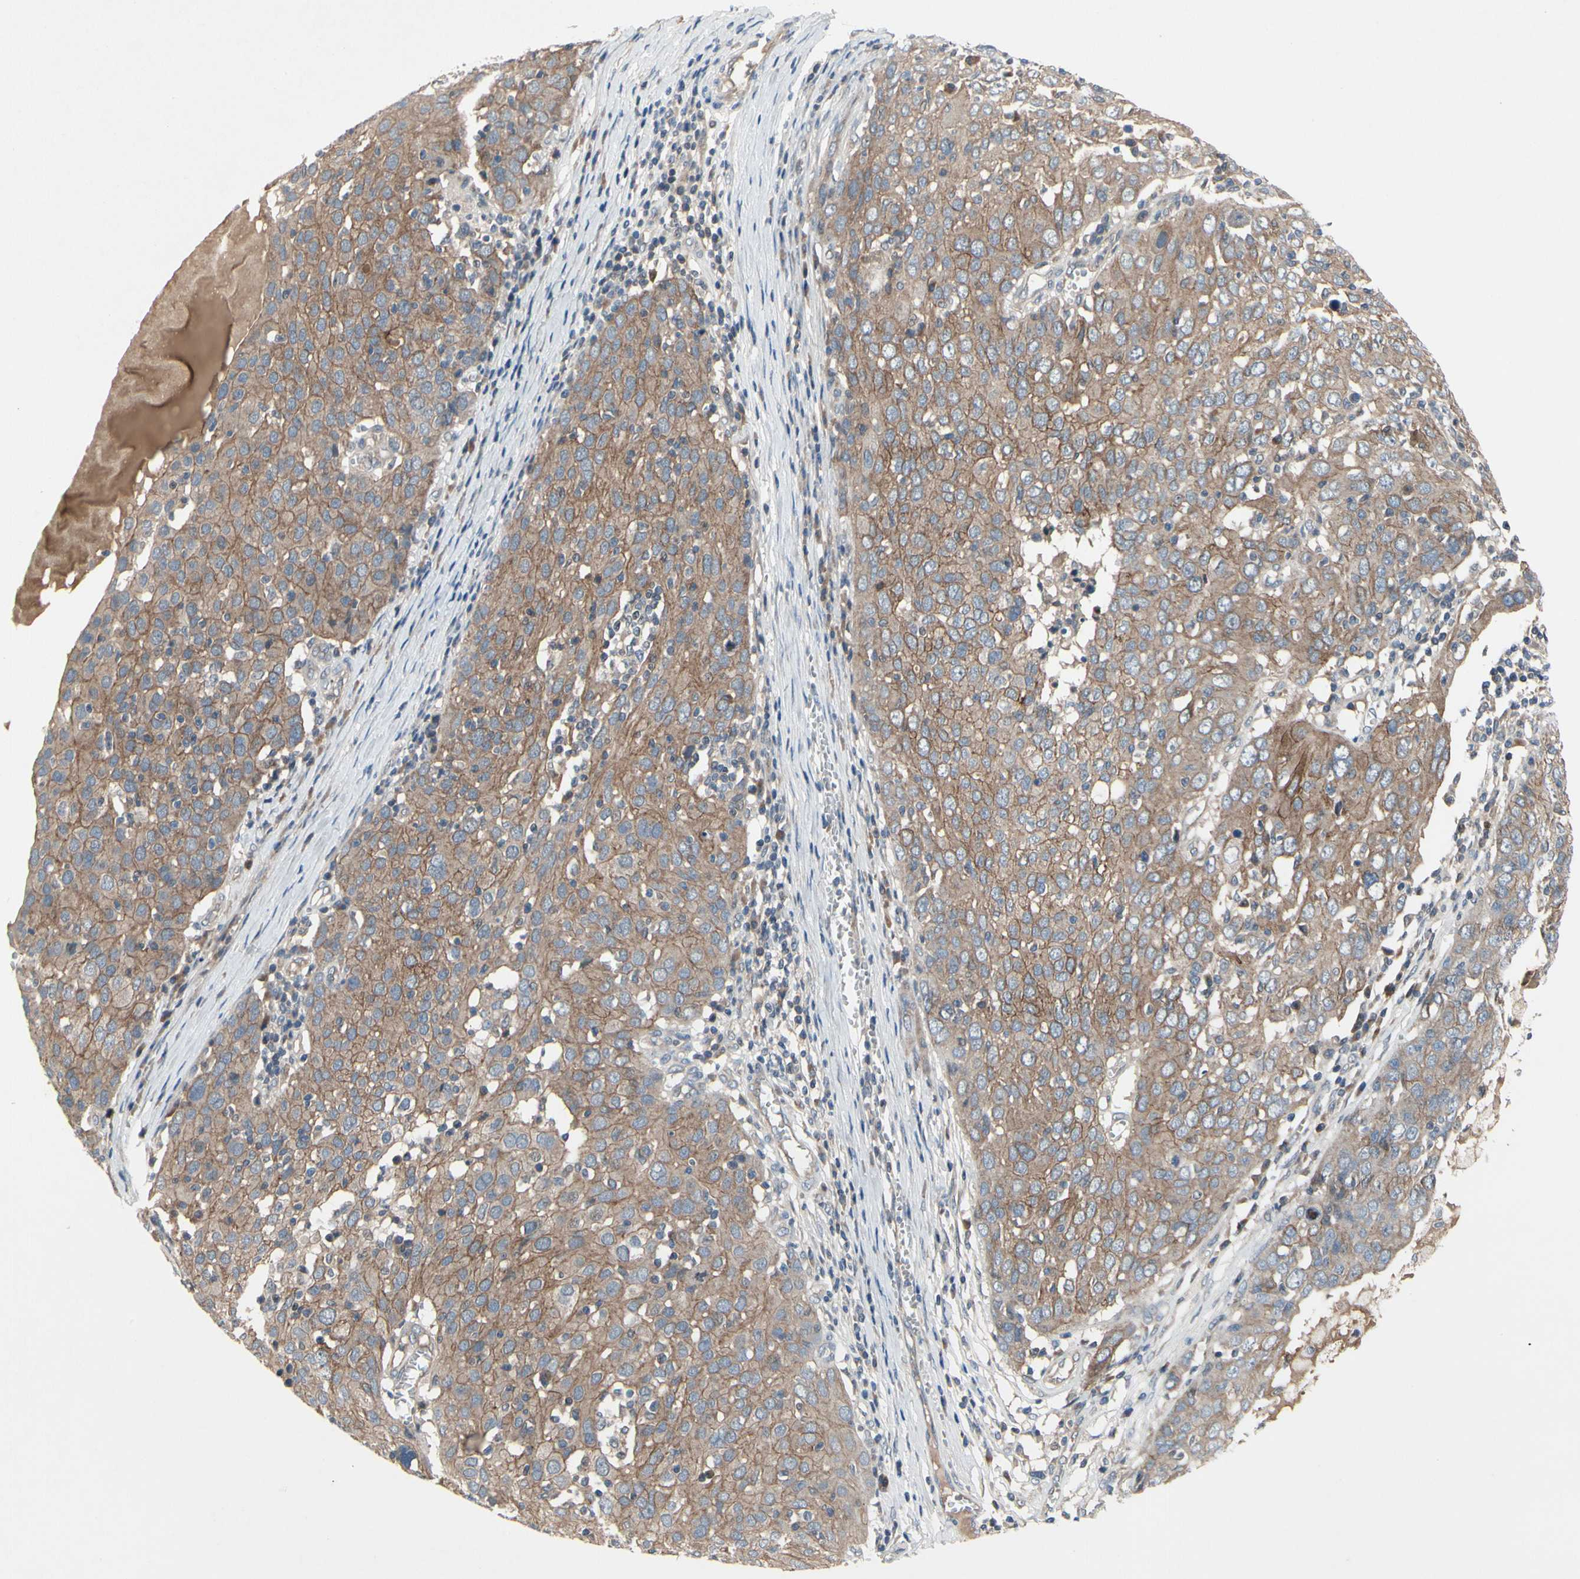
{"staining": {"intensity": "moderate", "quantity": ">75%", "location": "cytoplasmic/membranous"}, "tissue": "ovarian cancer", "cell_type": "Tumor cells", "image_type": "cancer", "snomed": [{"axis": "morphology", "description": "Carcinoma, endometroid"}, {"axis": "topography", "description": "Ovary"}], "caption": "Immunohistochemical staining of endometroid carcinoma (ovarian) exhibits moderate cytoplasmic/membranous protein positivity in about >75% of tumor cells.", "gene": "ICAM5", "patient": {"sex": "female", "age": 50}}